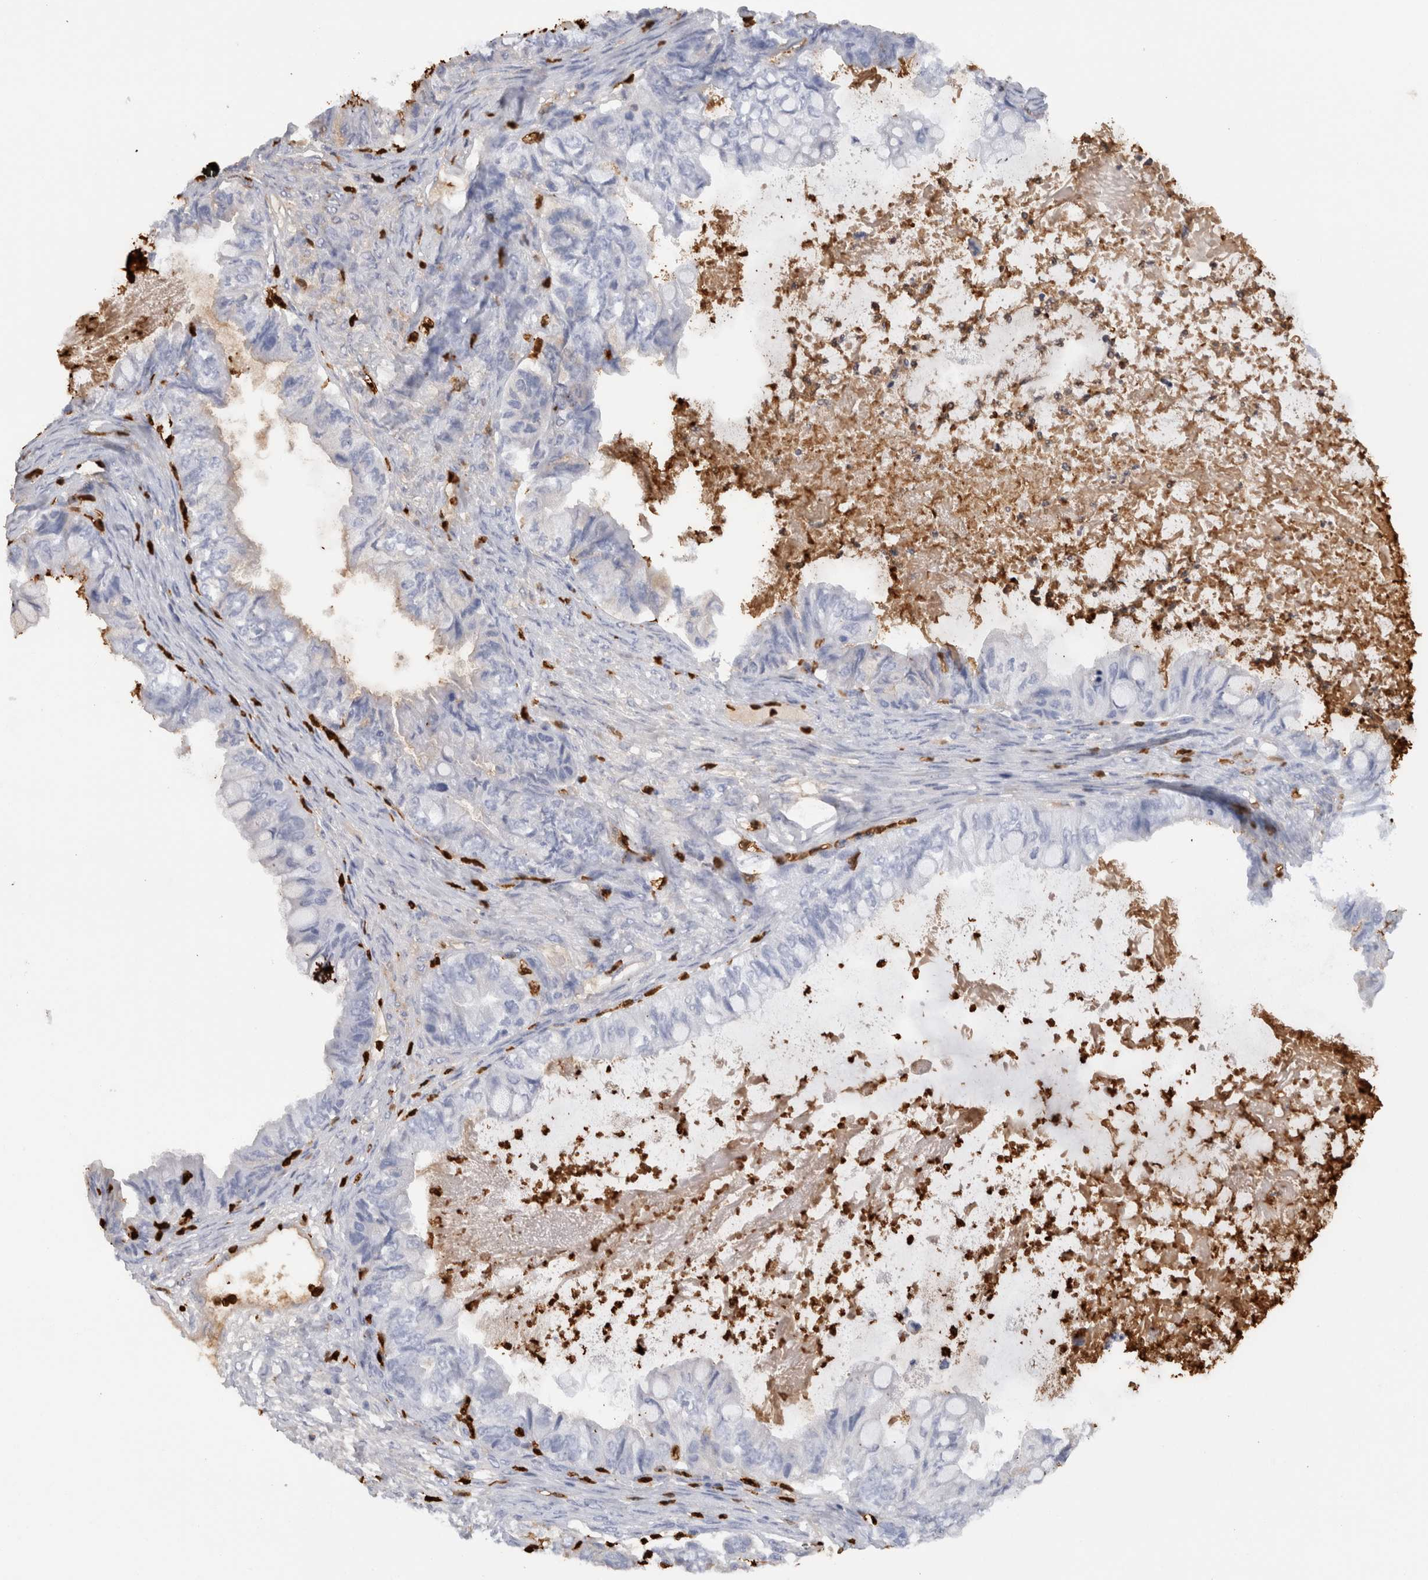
{"staining": {"intensity": "weak", "quantity": "<25%", "location": "cytoplasmic/membranous"}, "tissue": "ovarian cancer", "cell_type": "Tumor cells", "image_type": "cancer", "snomed": [{"axis": "morphology", "description": "Cystadenocarcinoma, mucinous, NOS"}, {"axis": "topography", "description": "Ovary"}], "caption": "Ovarian cancer (mucinous cystadenocarcinoma) stained for a protein using immunohistochemistry (IHC) shows no expression tumor cells.", "gene": "S100A8", "patient": {"sex": "female", "age": 80}}